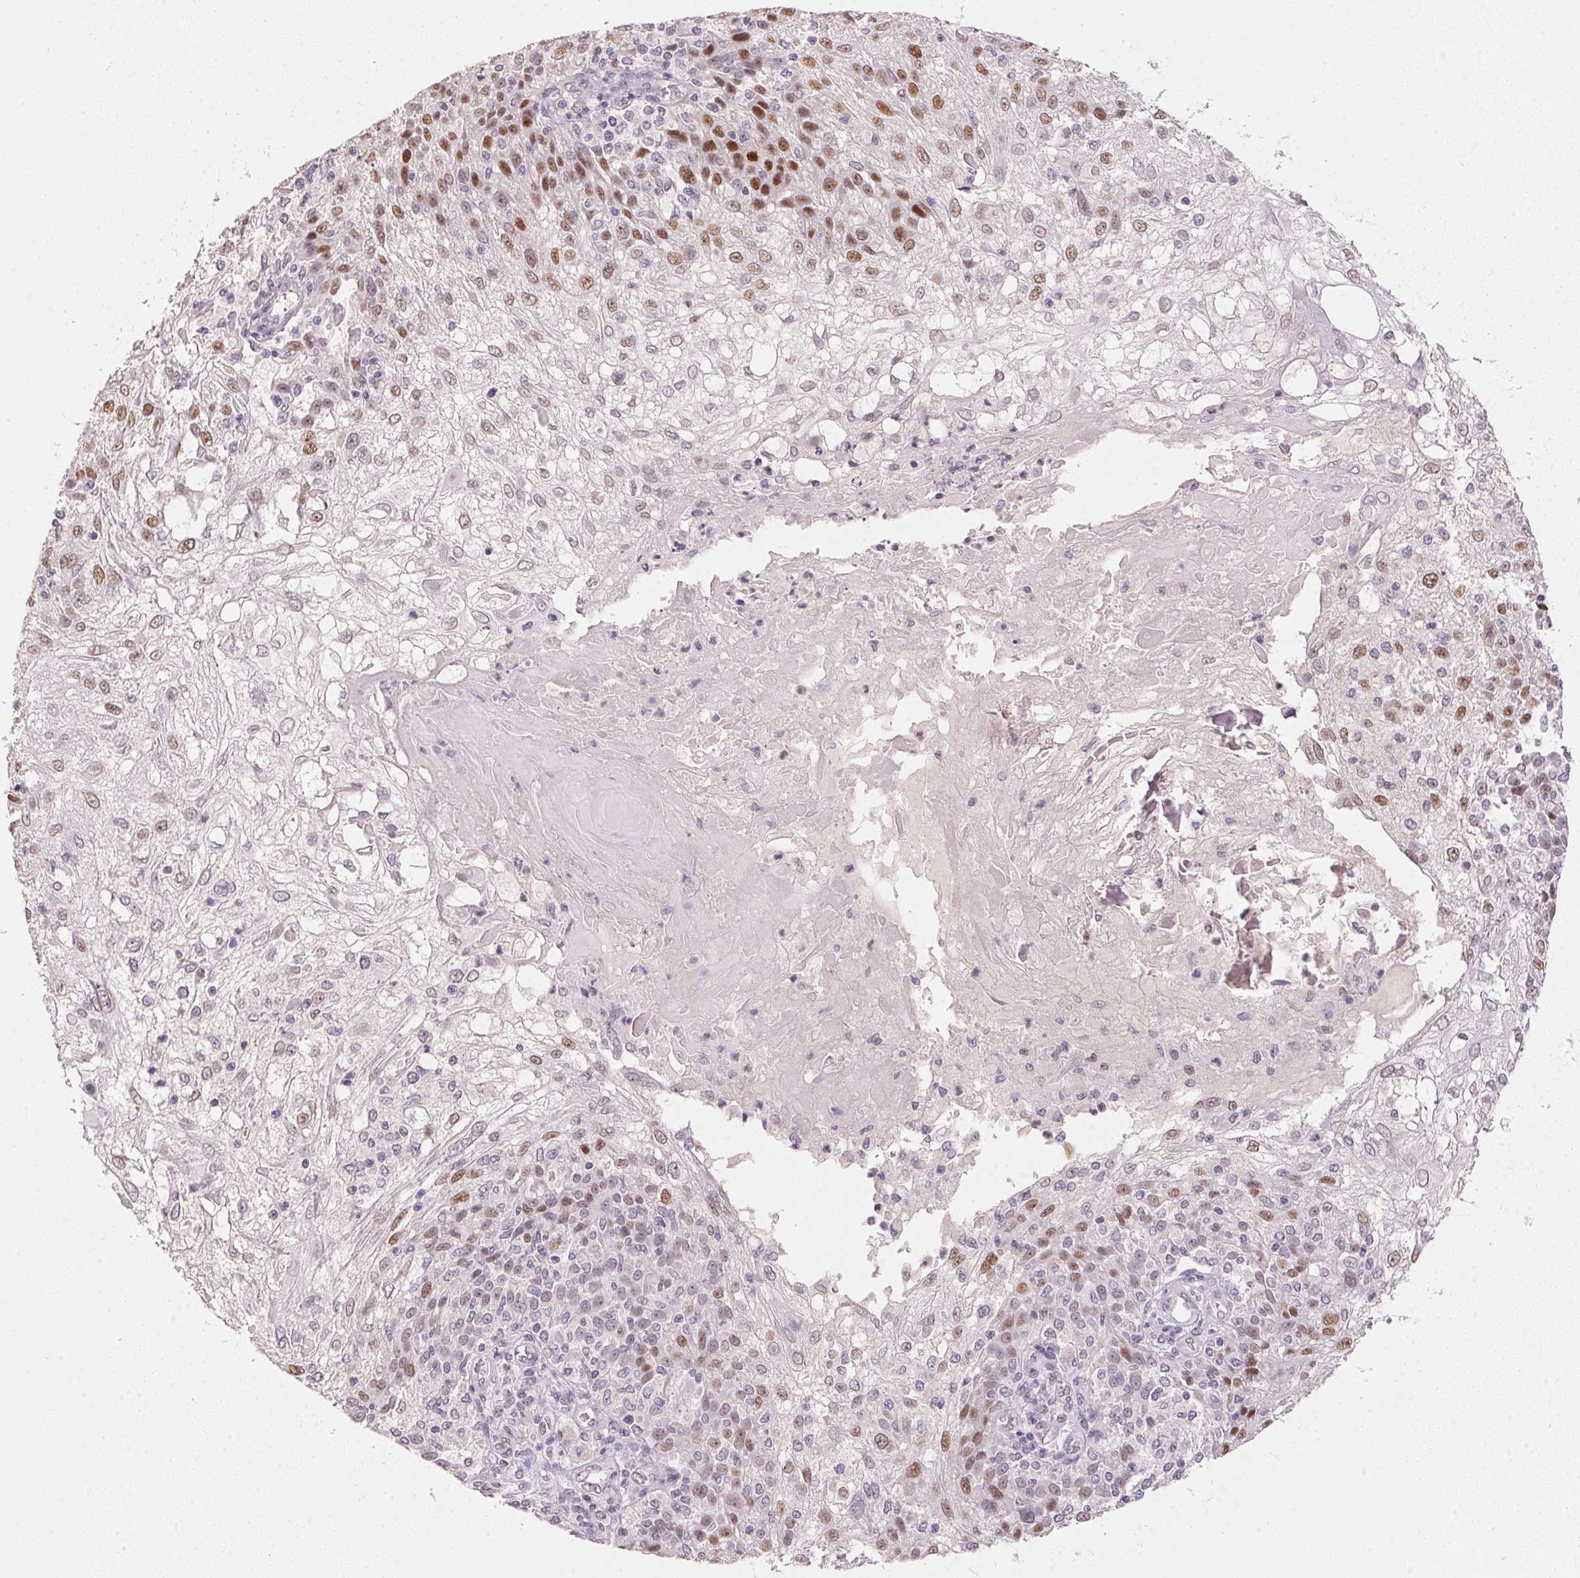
{"staining": {"intensity": "moderate", "quantity": "25%-75%", "location": "nuclear"}, "tissue": "skin cancer", "cell_type": "Tumor cells", "image_type": "cancer", "snomed": [{"axis": "morphology", "description": "Normal tissue, NOS"}, {"axis": "morphology", "description": "Squamous cell carcinoma, NOS"}, {"axis": "topography", "description": "Skin"}], "caption": "A brown stain highlights moderate nuclear staining of a protein in human skin cancer tumor cells.", "gene": "POLR3G", "patient": {"sex": "female", "age": 83}}